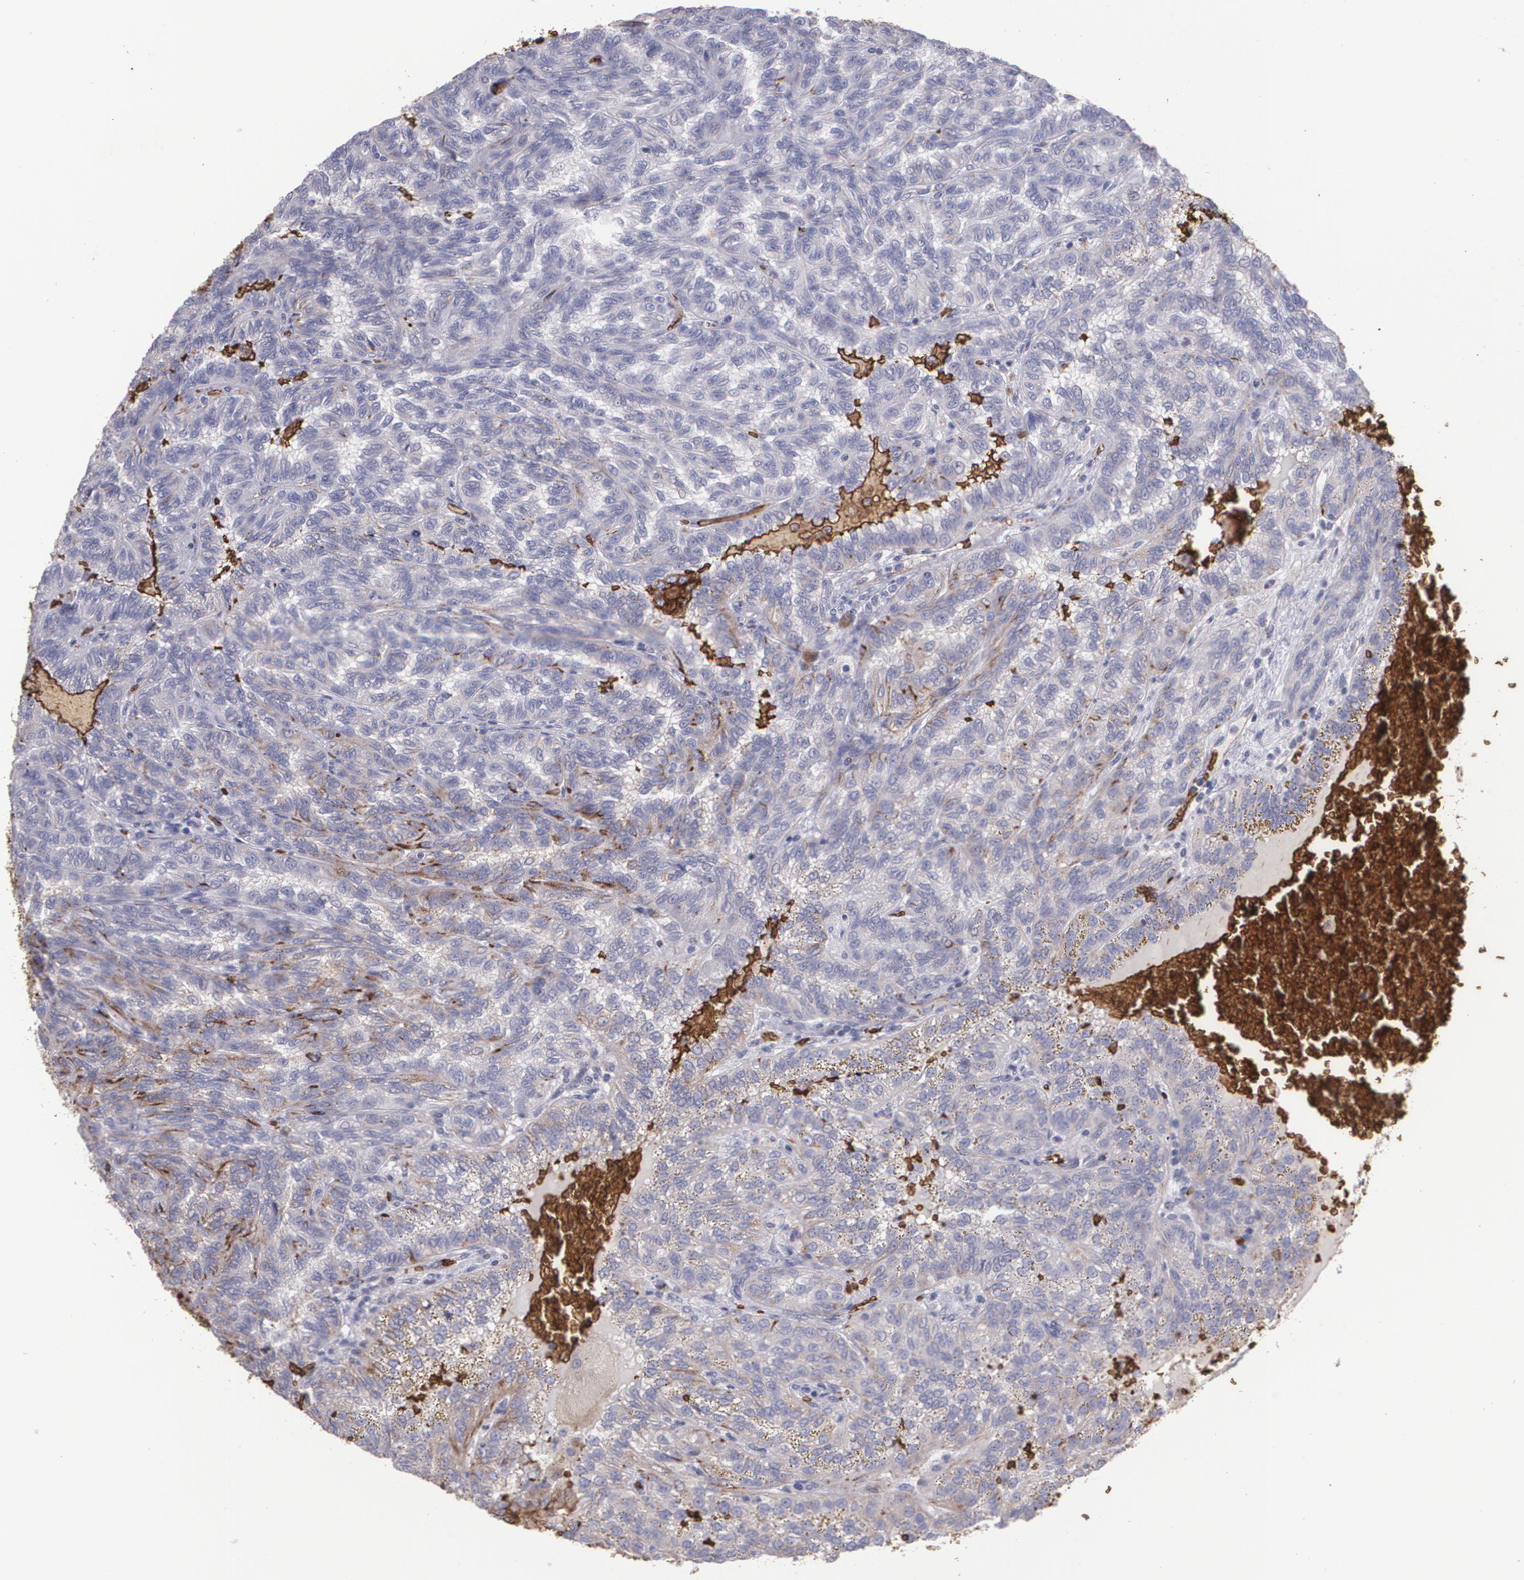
{"staining": {"intensity": "weak", "quantity": "25%-75%", "location": "cytoplasmic/membranous"}, "tissue": "renal cancer", "cell_type": "Tumor cells", "image_type": "cancer", "snomed": [{"axis": "morphology", "description": "Inflammation, NOS"}, {"axis": "morphology", "description": "Adenocarcinoma, NOS"}, {"axis": "topography", "description": "Kidney"}], "caption": "An image of renal cancer stained for a protein shows weak cytoplasmic/membranous brown staining in tumor cells.", "gene": "SLC2A1", "patient": {"sex": "male", "age": 68}}